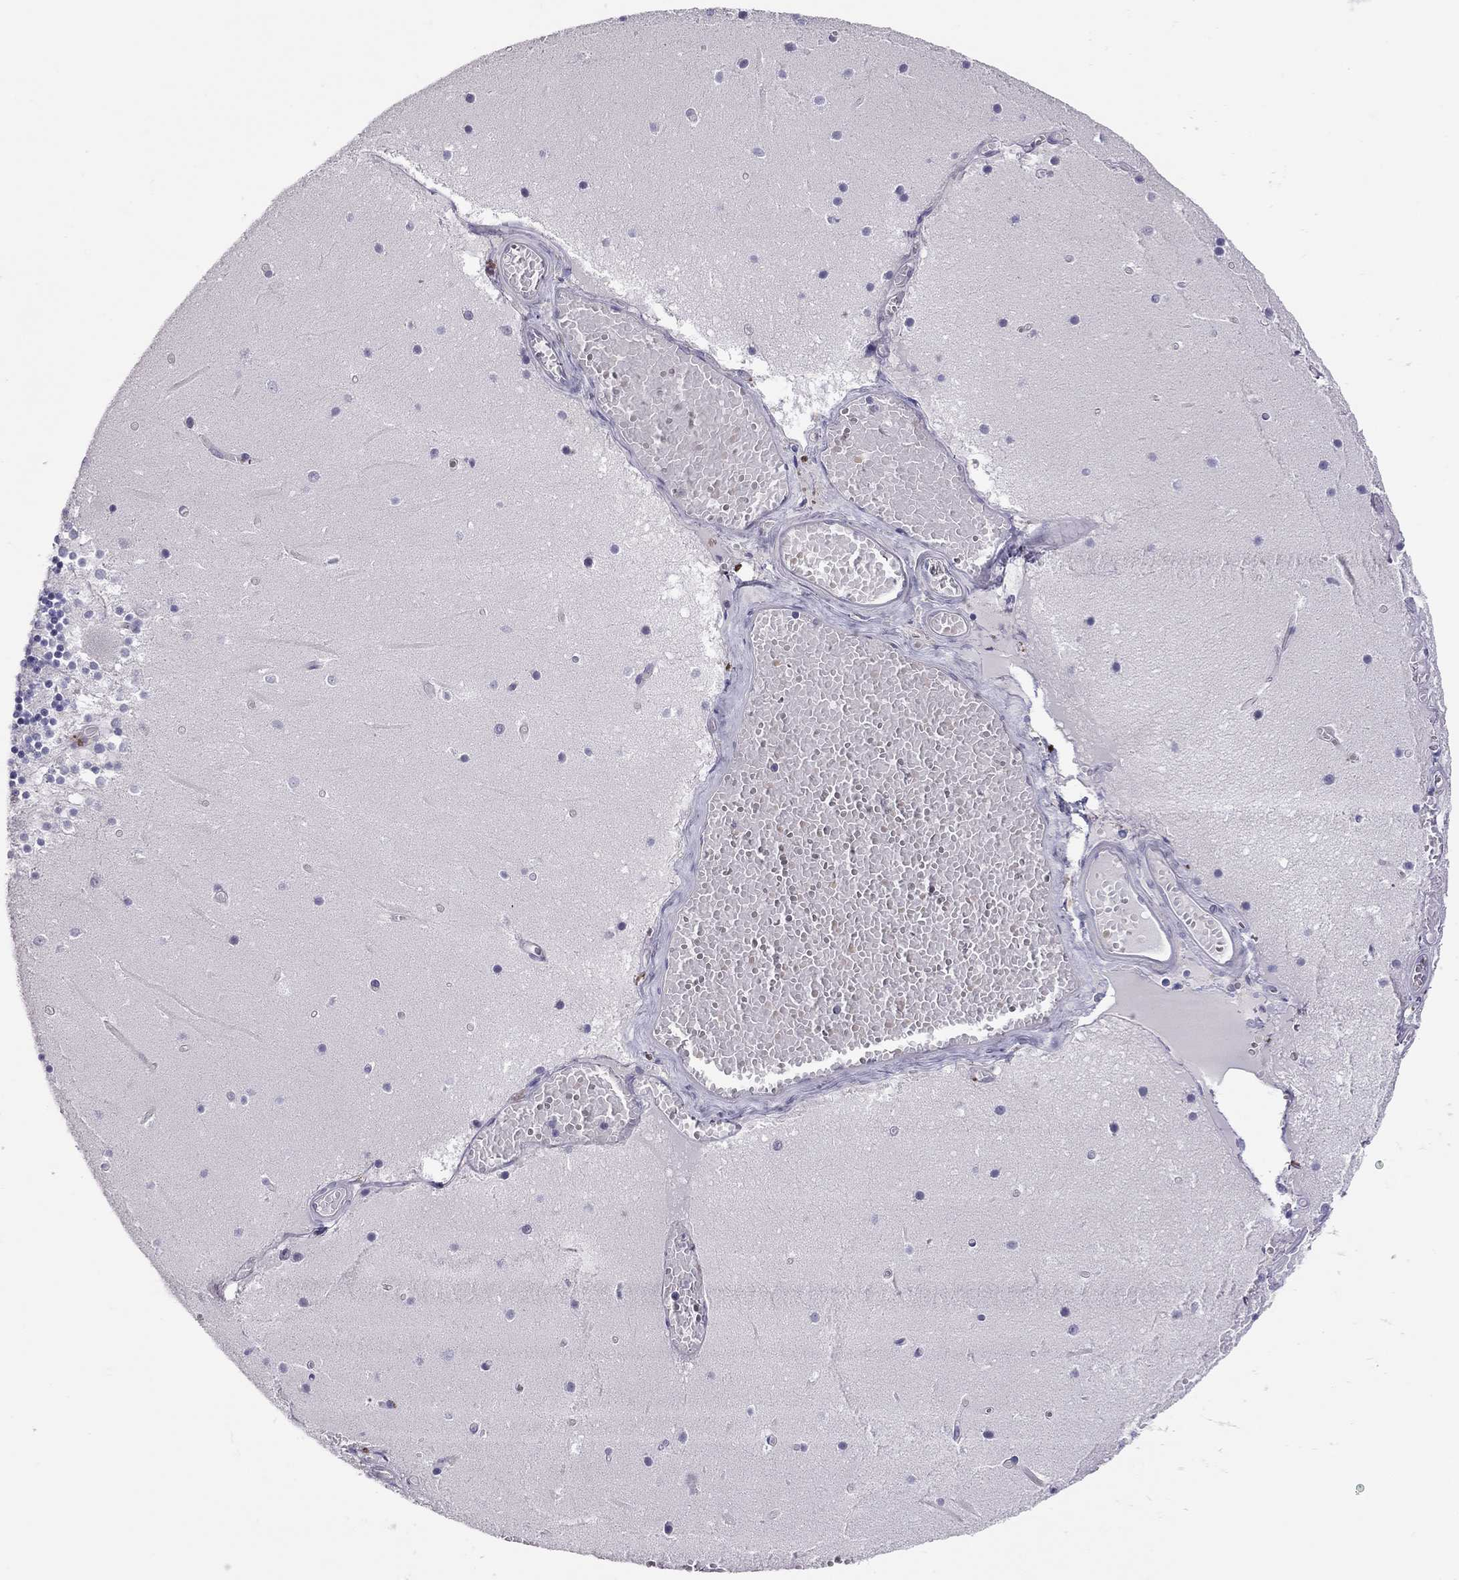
{"staining": {"intensity": "negative", "quantity": "none", "location": "none"}, "tissue": "cerebellum", "cell_type": "Cells in granular layer", "image_type": "normal", "snomed": [{"axis": "morphology", "description": "Normal tissue, NOS"}, {"axis": "topography", "description": "Cerebellum"}], "caption": "Photomicrograph shows no protein staining in cells in granular layer of unremarkable cerebellum.", "gene": "ALOX15B", "patient": {"sex": "female", "age": 28}}